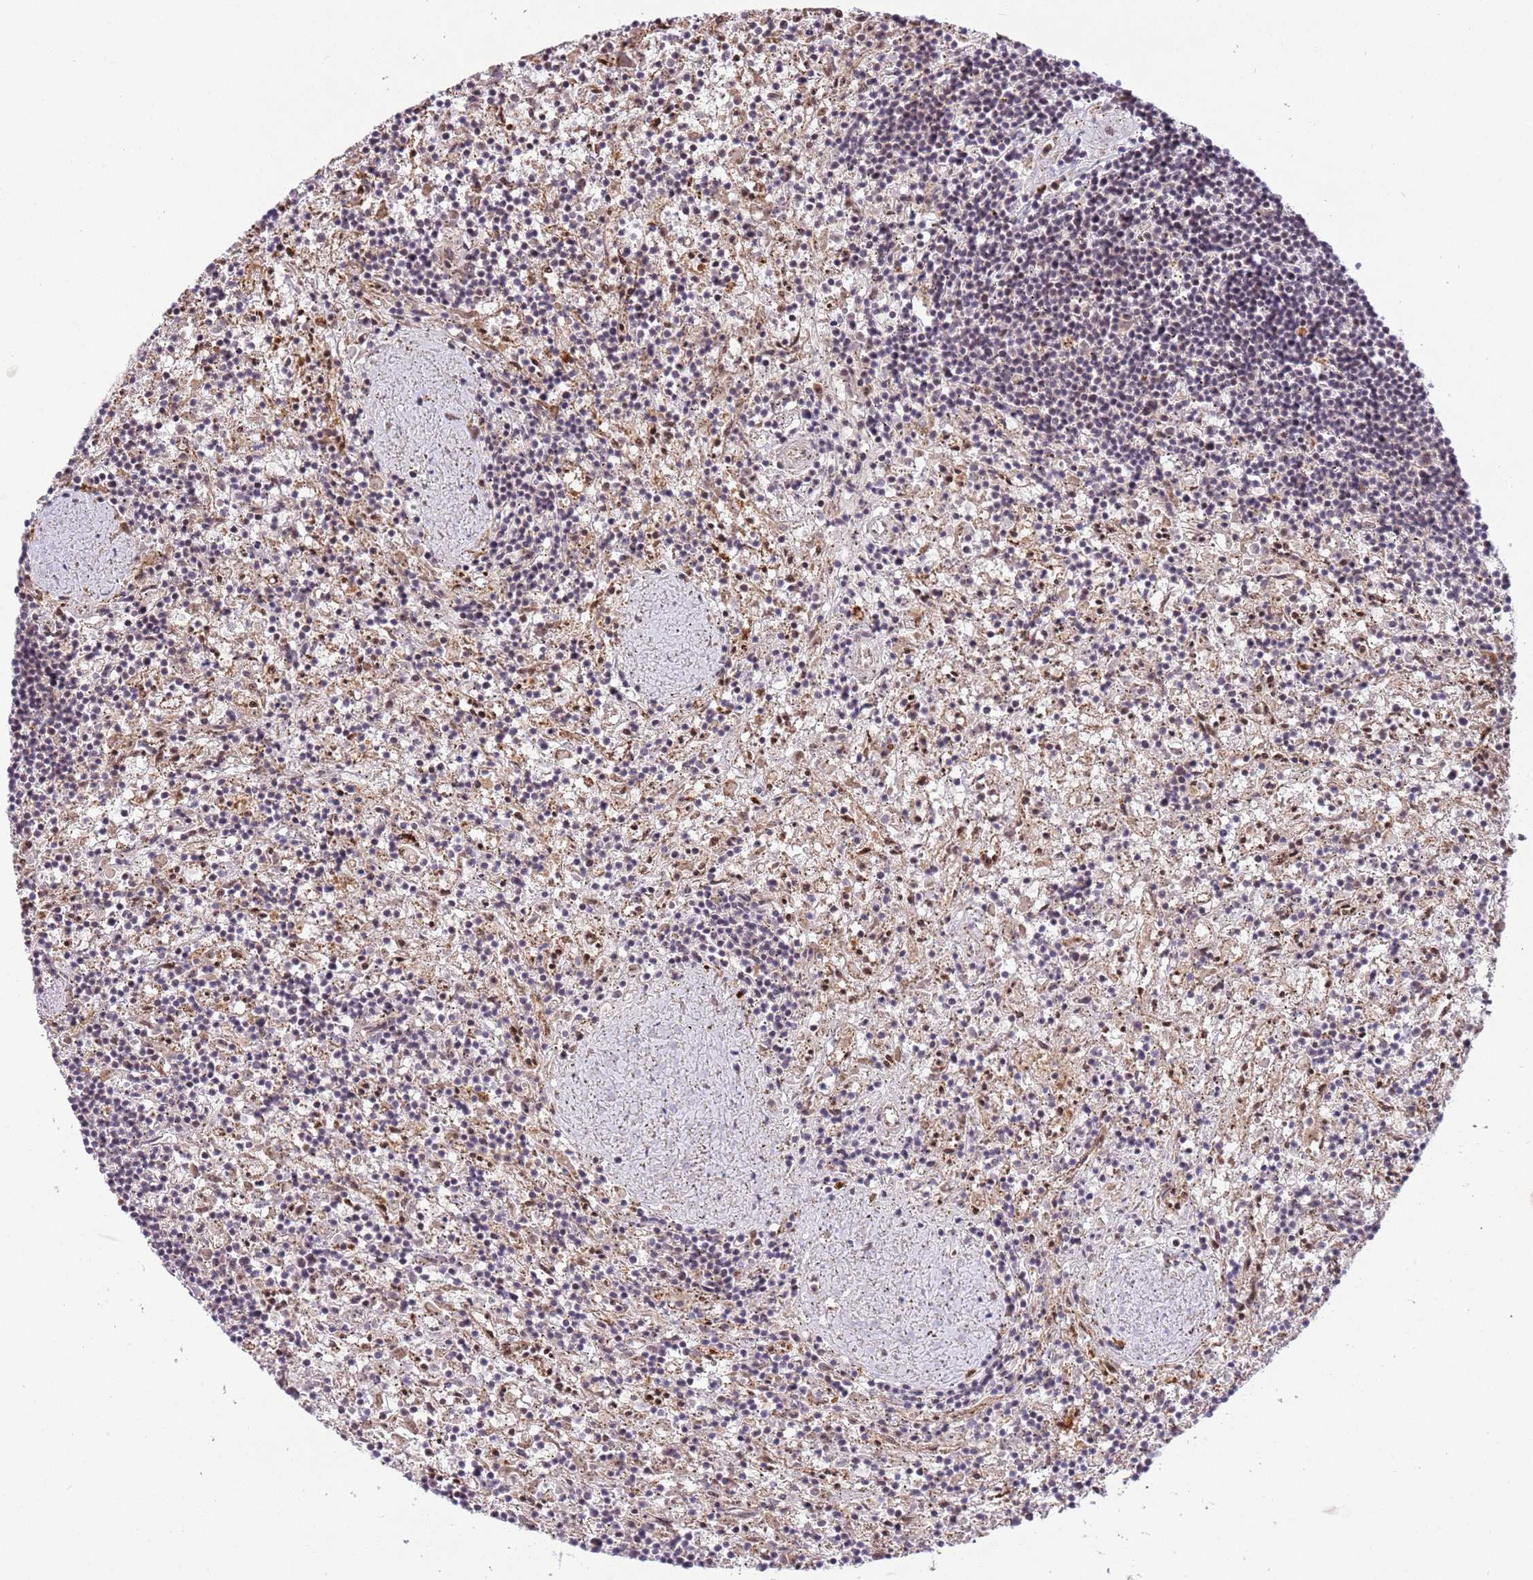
{"staining": {"intensity": "negative", "quantity": "none", "location": "none"}, "tissue": "lymphoma", "cell_type": "Tumor cells", "image_type": "cancer", "snomed": [{"axis": "morphology", "description": "Malignant lymphoma, non-Hodgkin's type, Low grade"}, {"axis": "topography", "description": "Spleen"}], "caption": "Tumor cells are negative for brown protein staining in malignant lymphoma, non-Hodgkin's type (low-grade). (Stains: DAB immunohistochemistry with hematoxylin counter stain, Microscopy: brightfield microscopy at high magnification).", "gene": "TRIM27", "patient": {"sex": "male", "age": 76}}